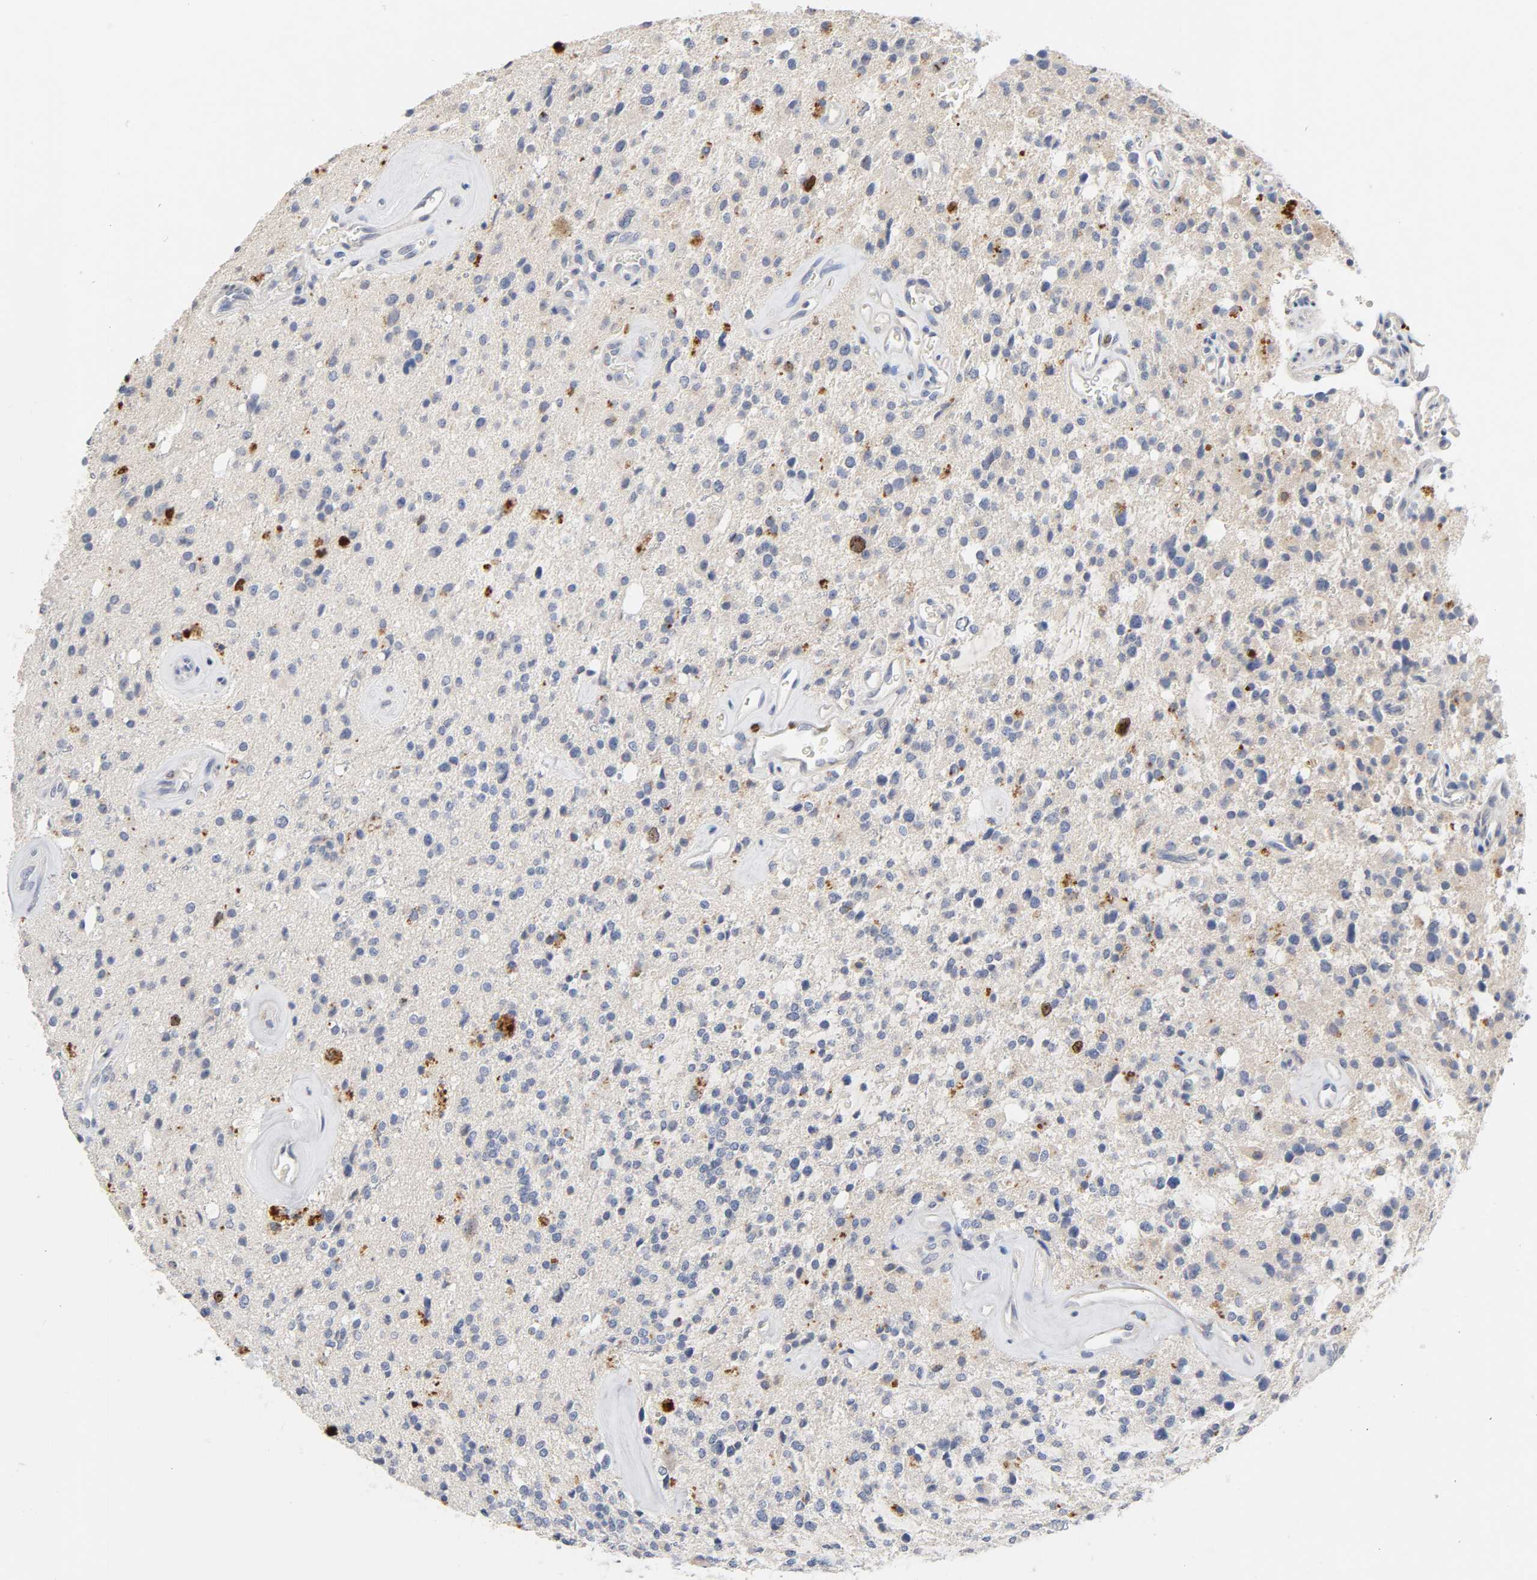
{"staining": {"intensity": "moderate", "quantity": "<25%", "location": "nuclear"}, "tissue": "glioma", "cell_type": "Tumor cells", "image_type": "cancer", "snomed": [{"axis": "morphology", "description": "Glioma, malignant, High grade"}, {"axis": "topography", "description": "Brain"}], "caption": "Moderate nuclear protein positivity is appreciated in about <25% of tumor cells in high-grade glioma (malignant). (DAB (3,3'-diaminobenzidine) = brown stain, brightfield microscopy at high magnification).", "gene": "BIRC5", "patient": {"sex": "male", "age": 47}}